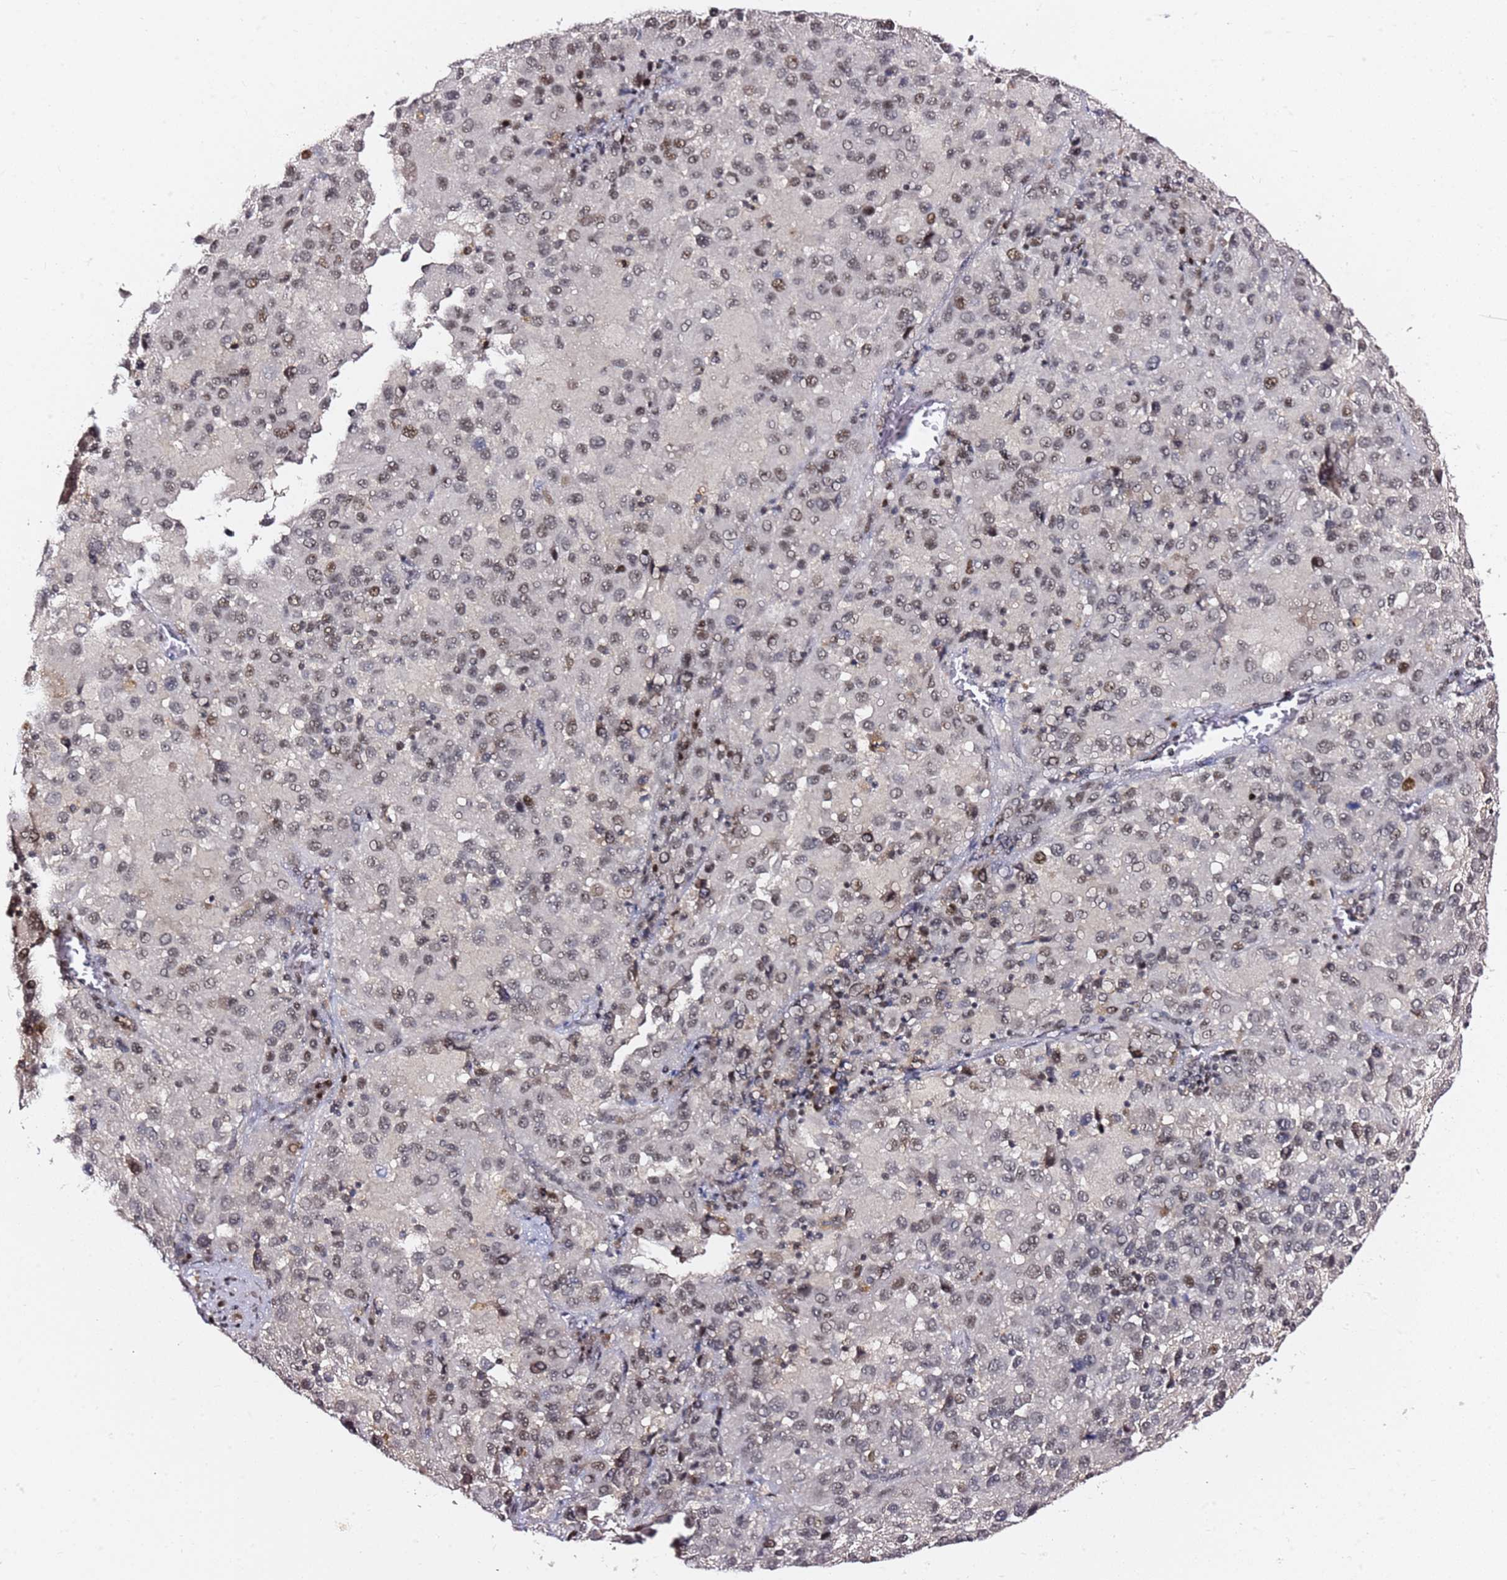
{"staining": {"intensity": "moderate", "quantity": ">75%", "location": "nuclear"}, "tissue": "melanoma", "cell_type": "Tumor cells", "image_type": "cancer", "snomed": [{"axis": "morphology", "description": "Malignant melanoma, Metastatic site"}, {"axis": "topography", "description": "Lung"}], "caption": "Immunohistochemistry of melanoma displays medium levels of moderate nuclear staining in about >75% of tumor cells. (Brightfield microscopy of DAB IHC at high magnification).", "gene": "FCF1", "patient": {"sex": "male", "age": 64}}